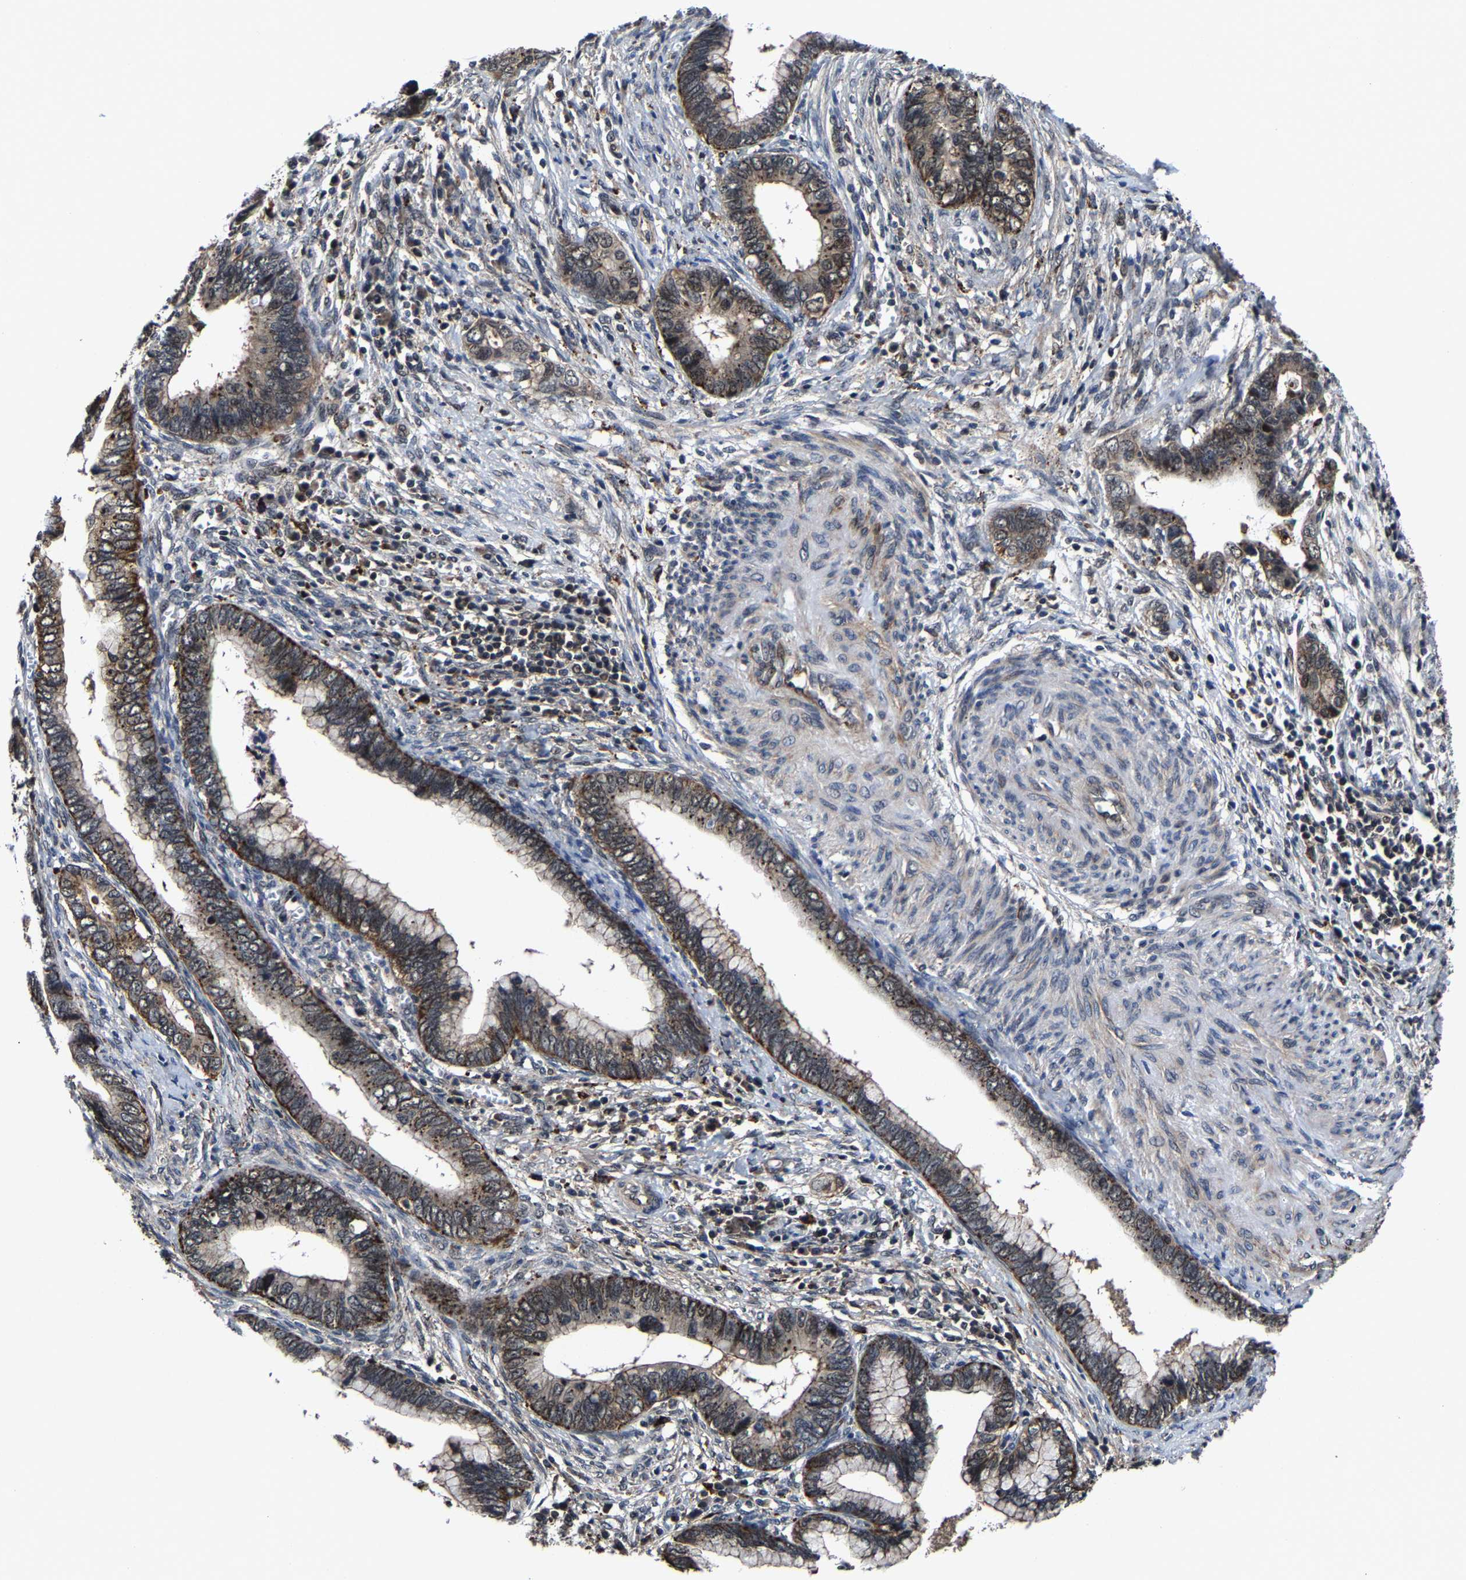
{"staining": {"intensity": "moderate", "quantity": ">75%", "location": "cytoplasmic/membranous"}, "tissue": "cervical cancer", "cell_type": "Tumor cells", "image_type": "cancer", "snomed": [{"axis": "morphology", "description": "Adenocarcinoma, NOS"}, {"axis": "topography", "description": "Cervix"}], "caption": "Immunohistochemical staining of adenocarcinoma (cervical) reveals moderate cytoplasmic/membranous protein positivity in about >75% of tumor cells. (IHC, brightfield microscopy, high magnification).", "gene": "ZCCHC7", "patient": {"sex": "female", "age": 44}}